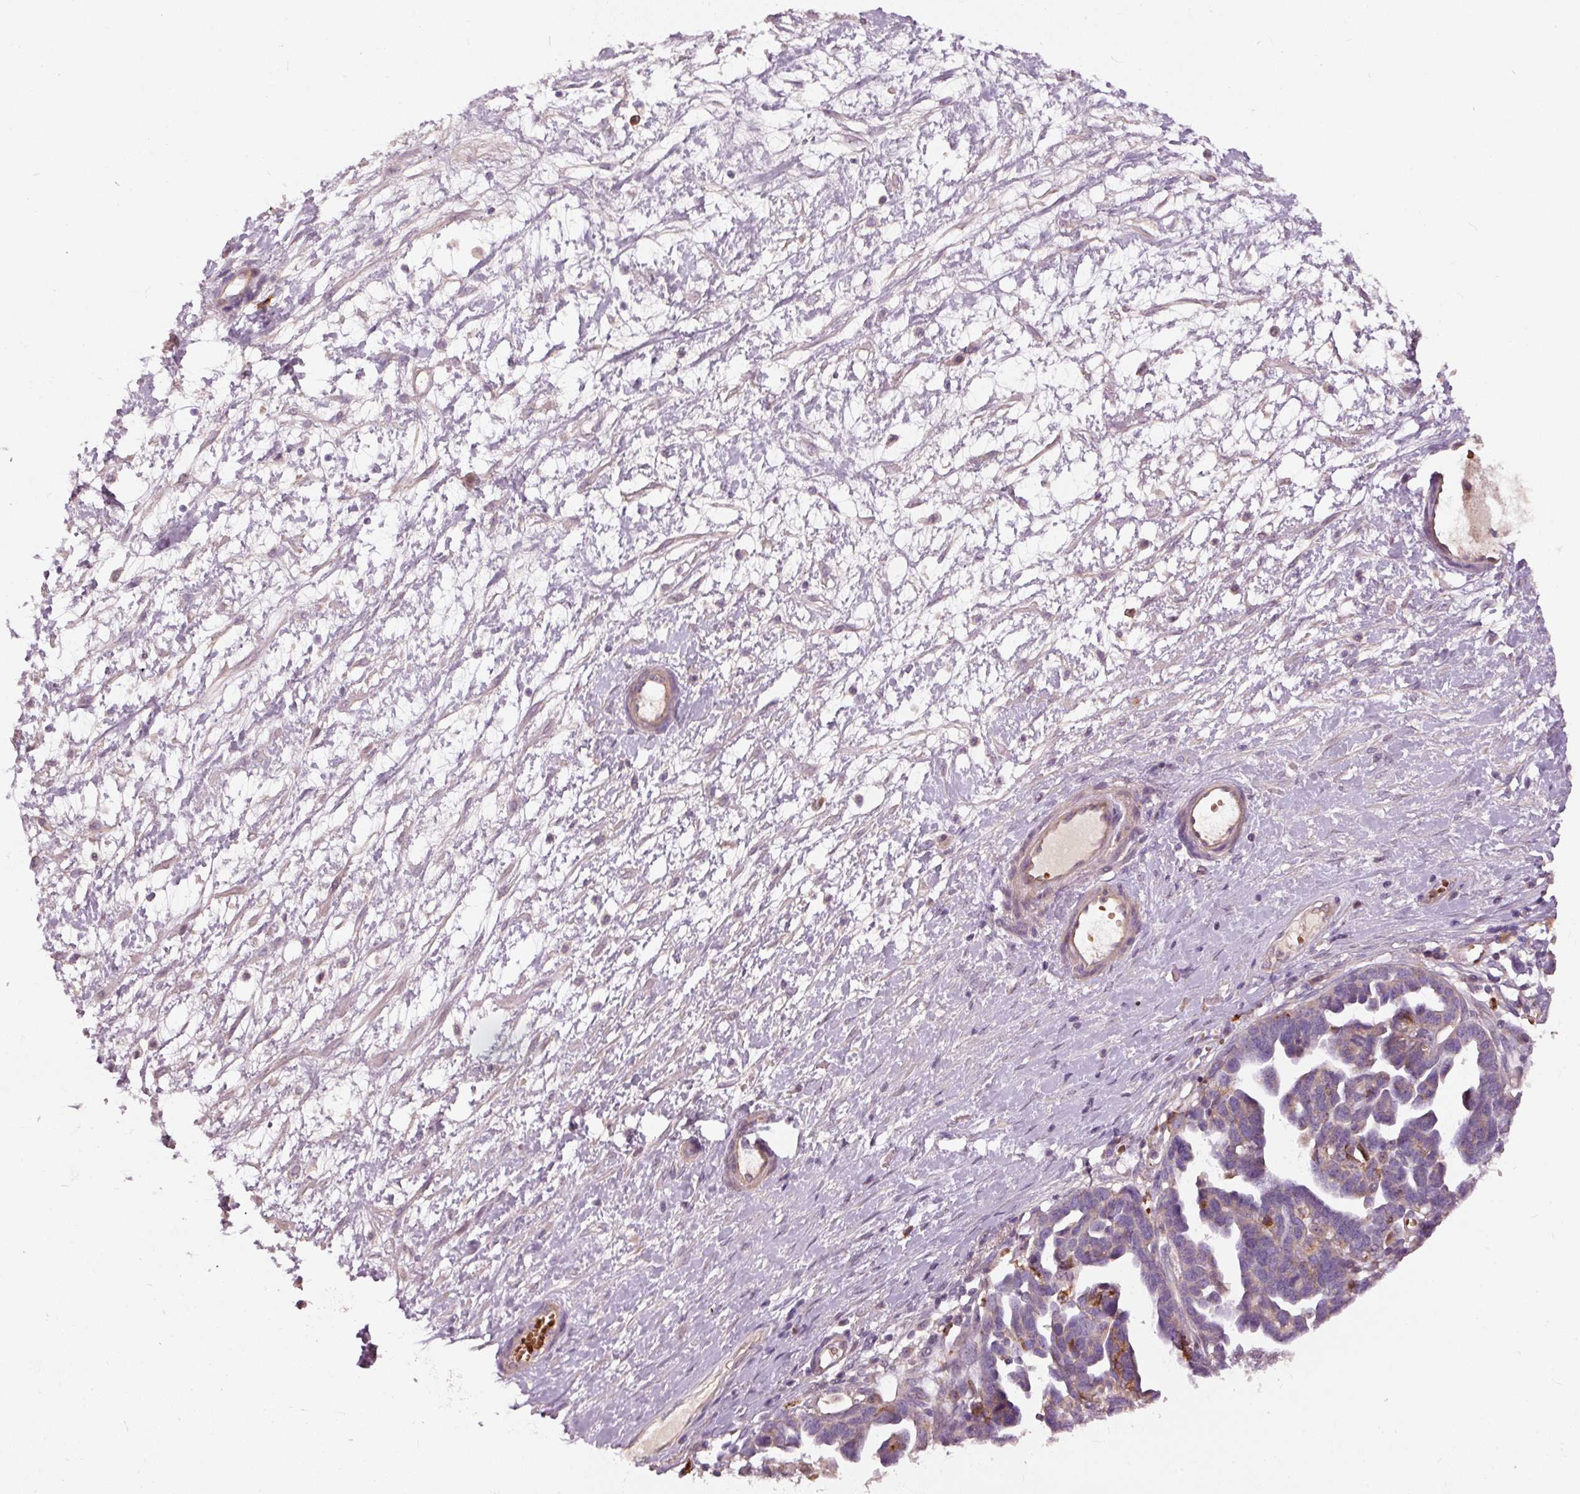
{"staining": {"intensity": "moderate", "quantity": "<25%", "location": "cytoplasmic/membranous"}, "tissue": "ovarian cancer", "cell_type": "Tumor cells", "image_type": "cancer", "snomed": [{"axis": "morphology", "description": "Cystadenocarcinoma, serous, NOS"}, {"axis": "topography", "description": "Ovary"}], "caption": "This is an image of IHC staining of ovarian cancer, which shows moderate expression in the cytoplasmic/membranous of tumor cells.", "gene": "KLHL21", "patient": {"sex": "female", "age": 54}}